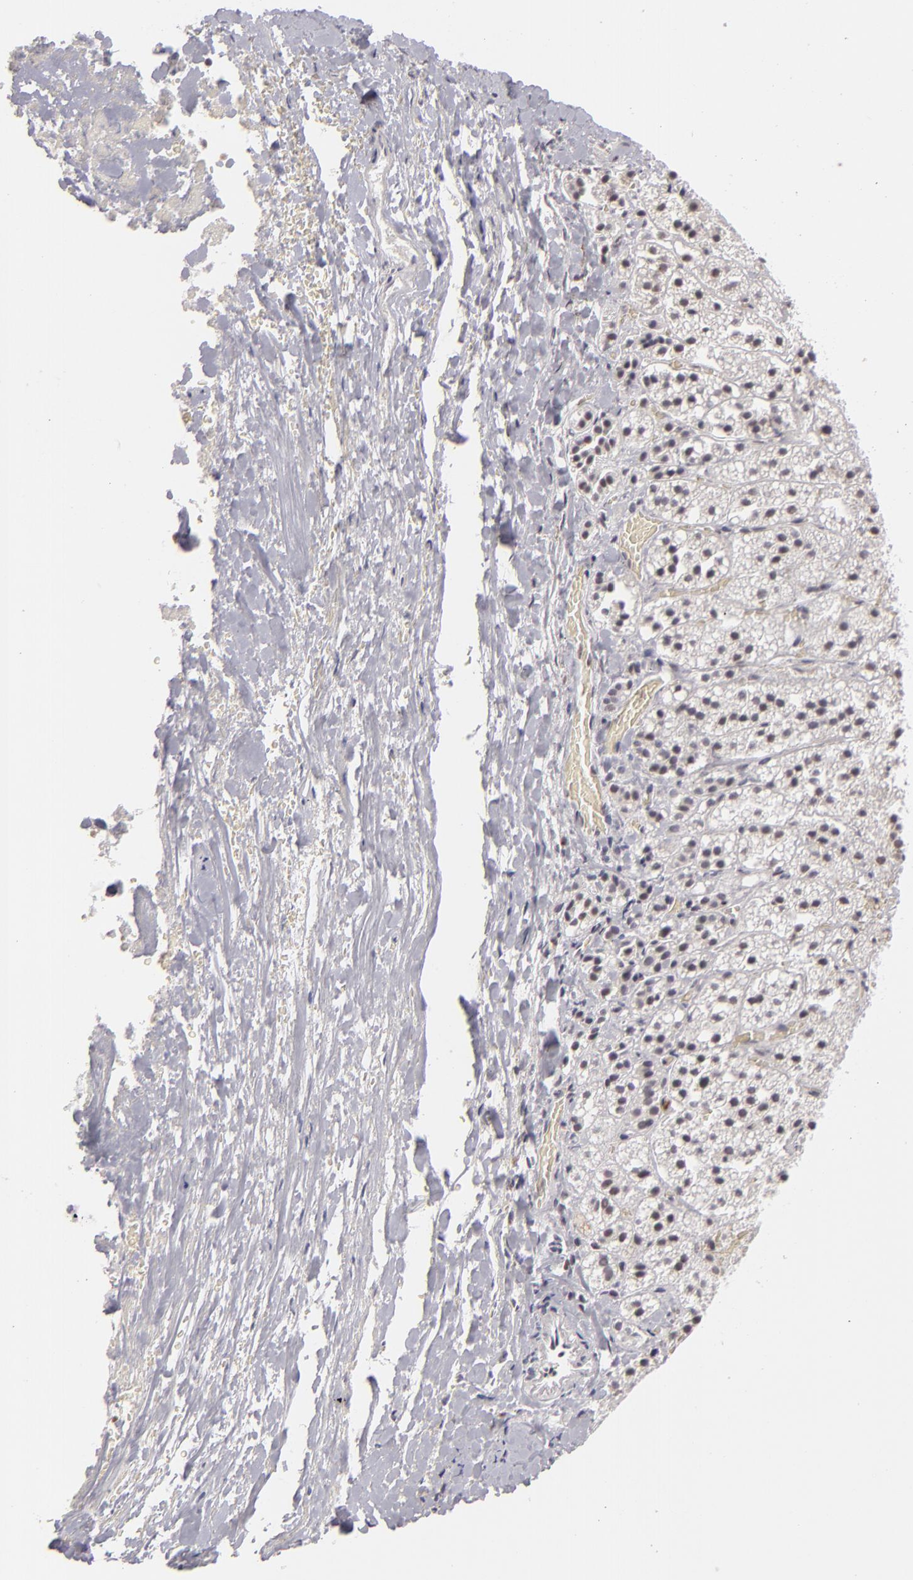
{"staining": {"intensity": "negative", "quantity": "none", "location": "none"}, "tissue": "adrenal gland", "cell_type": "Glandular cells", "image_type": "normal", "snomed": [{"axis": "morphology", "description": "Normal tissue, NOS"}, {"axis": "topography", "description": "Adrenal gland"}], "caption": "A high-resolution micrograph shows immunohistochemistry (IHC) staining of normal adrenal gland, which shows no significant positivity in glandular cells.", "gene": "DAXX", "patient": {"sex": "female", "age": 44}}